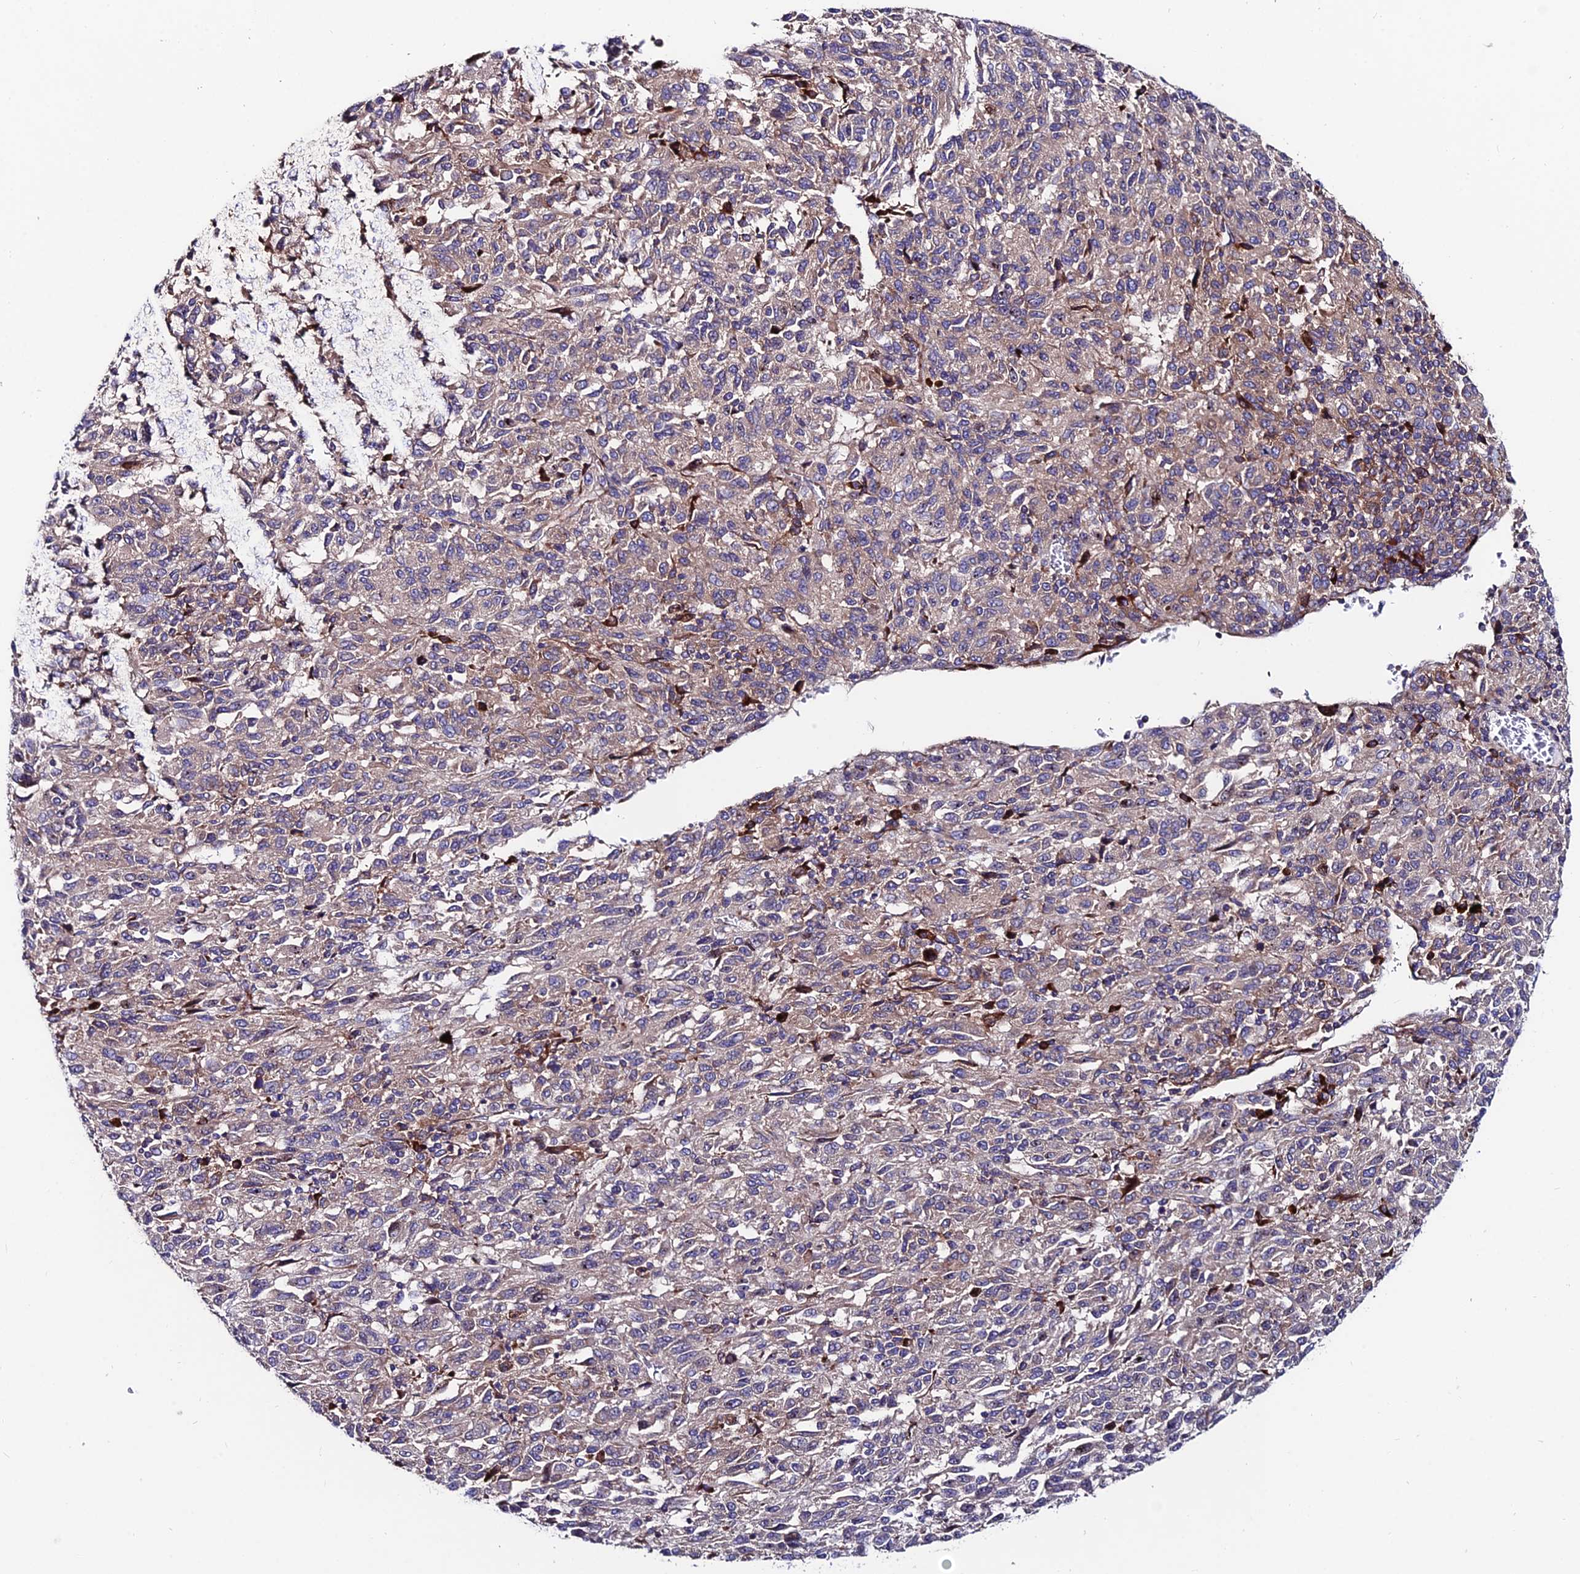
{"staining": {"intensity": "weak", "quantity": "25%-75%", "location": "cytoplasmic/membranous"}, "tissue": "melanoma", "cell_type": "Tumor cells", "image_type": "cancer", "snomed": [{"axis": "morphology", "description": "Malignant melanoma, Metastatic site"}, {"axis": "topography", "description": "Lung"}], "caption": "High-magnification brightfield microscopy of melanoma stained with DAB (brown) and counterstained with hematoxylin (blue). tumor cells exhibit weak cytoplasmic/membranous positivity is seen in approximately25%-75% of cells. Immunohistochemistry (ihc) stains the protein in brown and the nuclei are stained blue.", "gene": "EIF3K", "patient": {"sex": "male", "age": 64}}